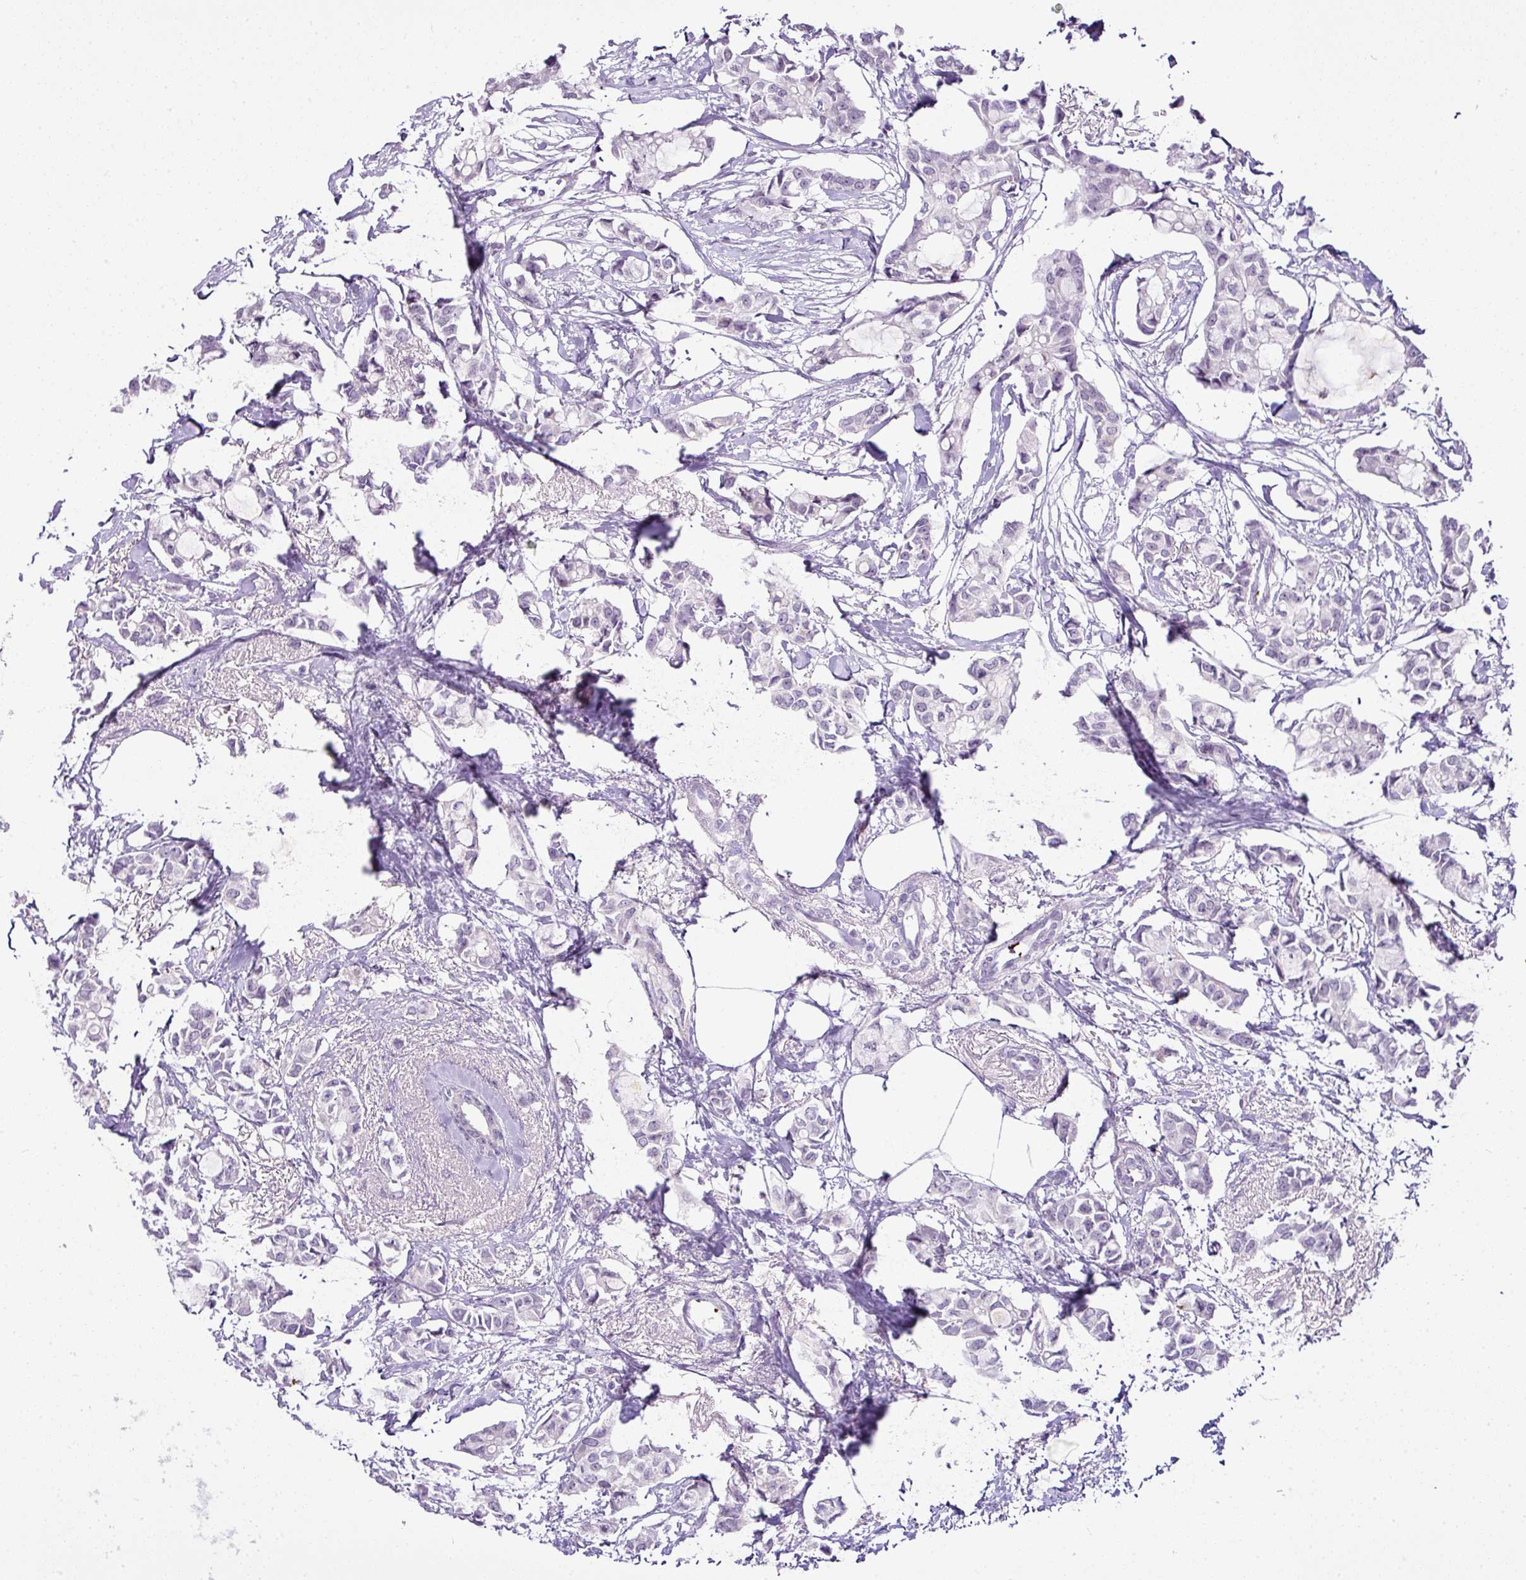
{"staining": {"intensity": "negative", "quantity": "none", "location": "none"}, "tissue": "breast cancer", "cell_type": "Tumor cells", "image_type": "cancer", "snomed": [{"axis": "morphology", "description": "Duct carcinoma"}, {"axis": "topography", "description": "Breast"}], "caption": "Tumor cells are negative for brown protein staining in breast intraductal carcinoma.", "gene": "CMTM5", "patient": {"sex": "female", "age": 73}}